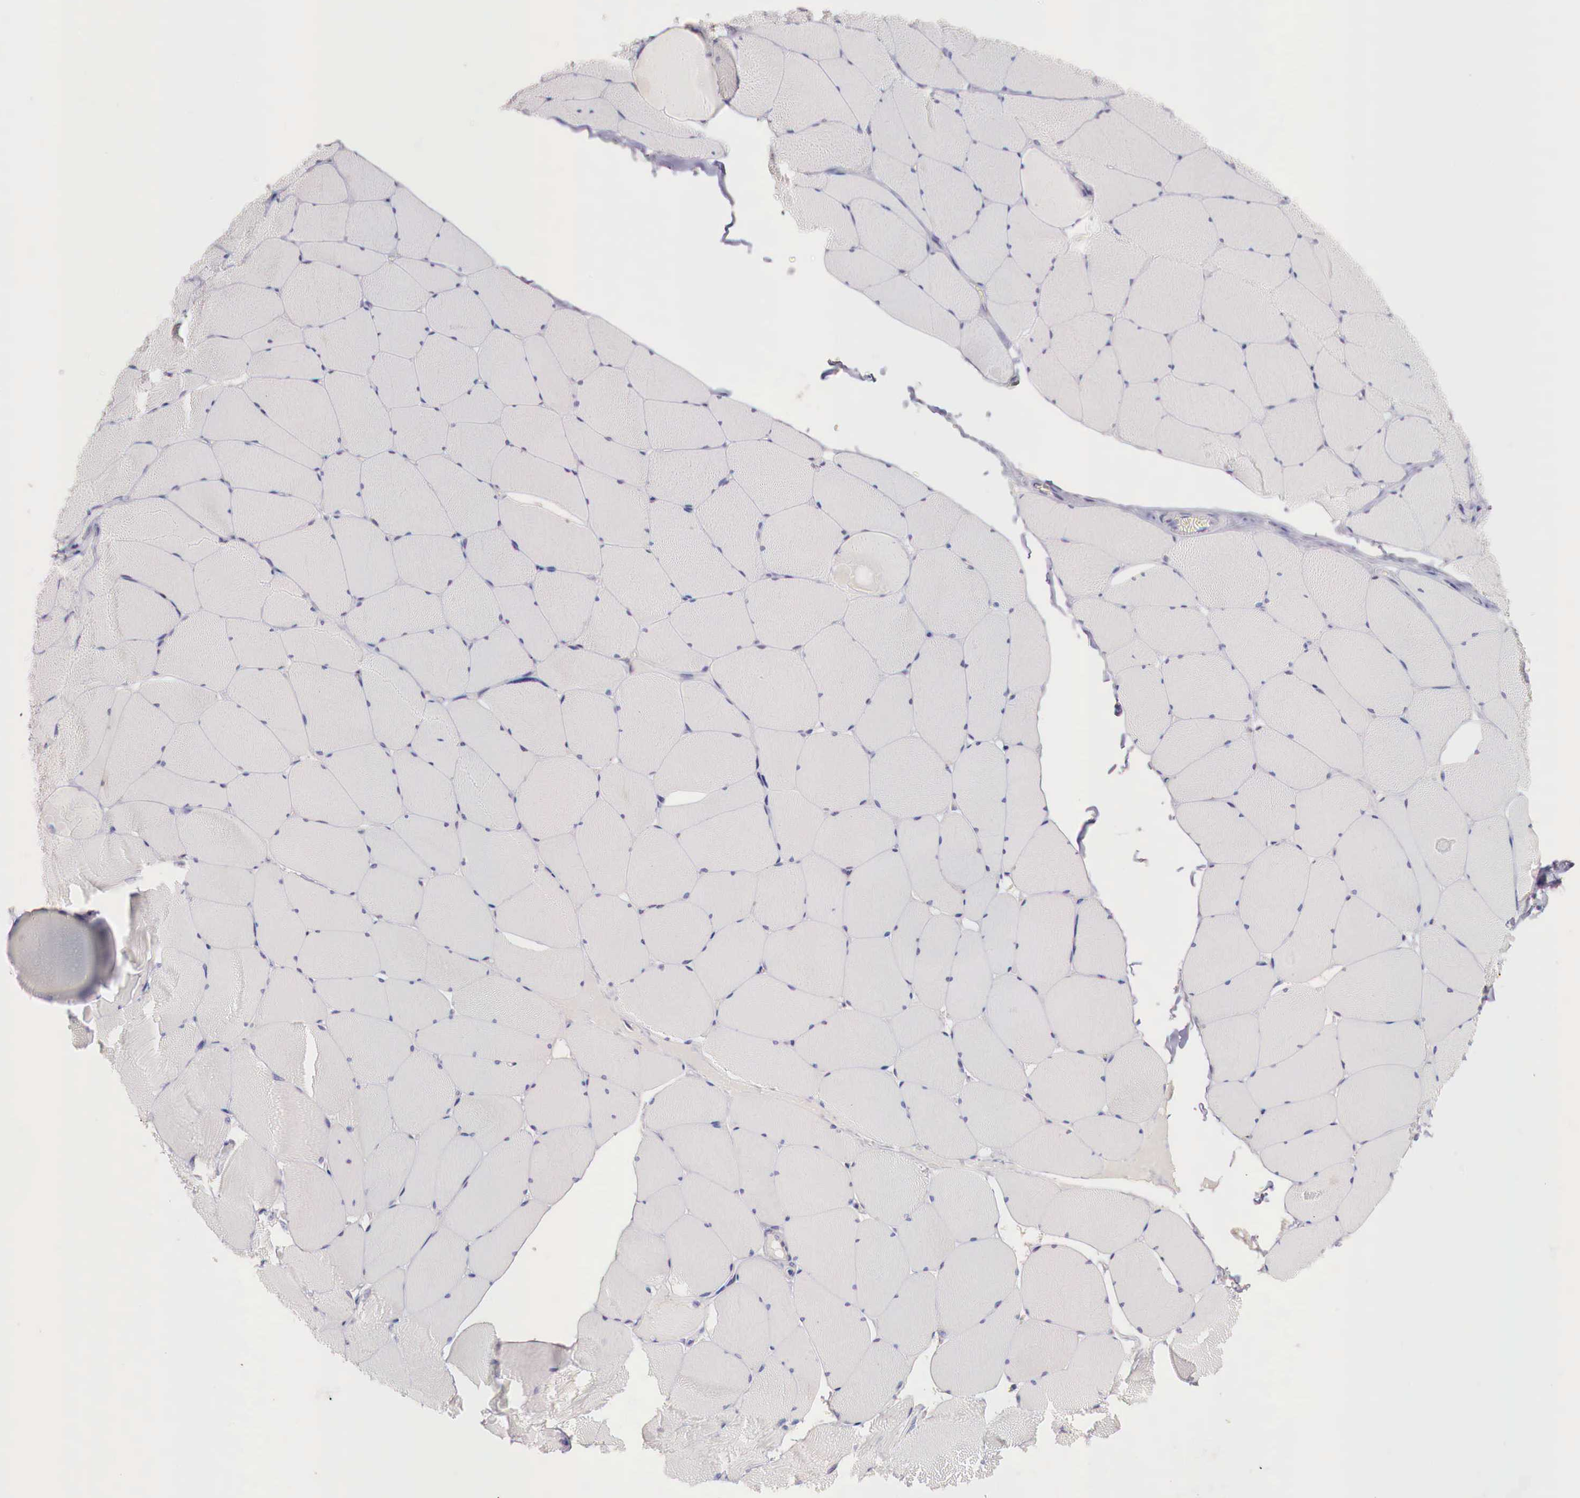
{"staining": {"intensity": "weak", "quantity": "<25%", "location": "cytoplasmic/membranous"}, "tissue": "skeletal muscle", "cell_type": "Myocytes", "image_type": "normal", "snomed": [{"axis": "morphology", "description": "Normal tissue, NOS"}, {"axis": "topography", "description": "Skeletal muscle"}, {"axis": "topography", "description": "Salivary gland"}], "caption": "Immunohistochemistry of unremarkable skeletal muscle reveals no expression in myocytes. (DAB immunohistochemistry with hematoxylin counter stain).", "gene": "IDH3G", "patient": {"sex": "male", "age": 62}}